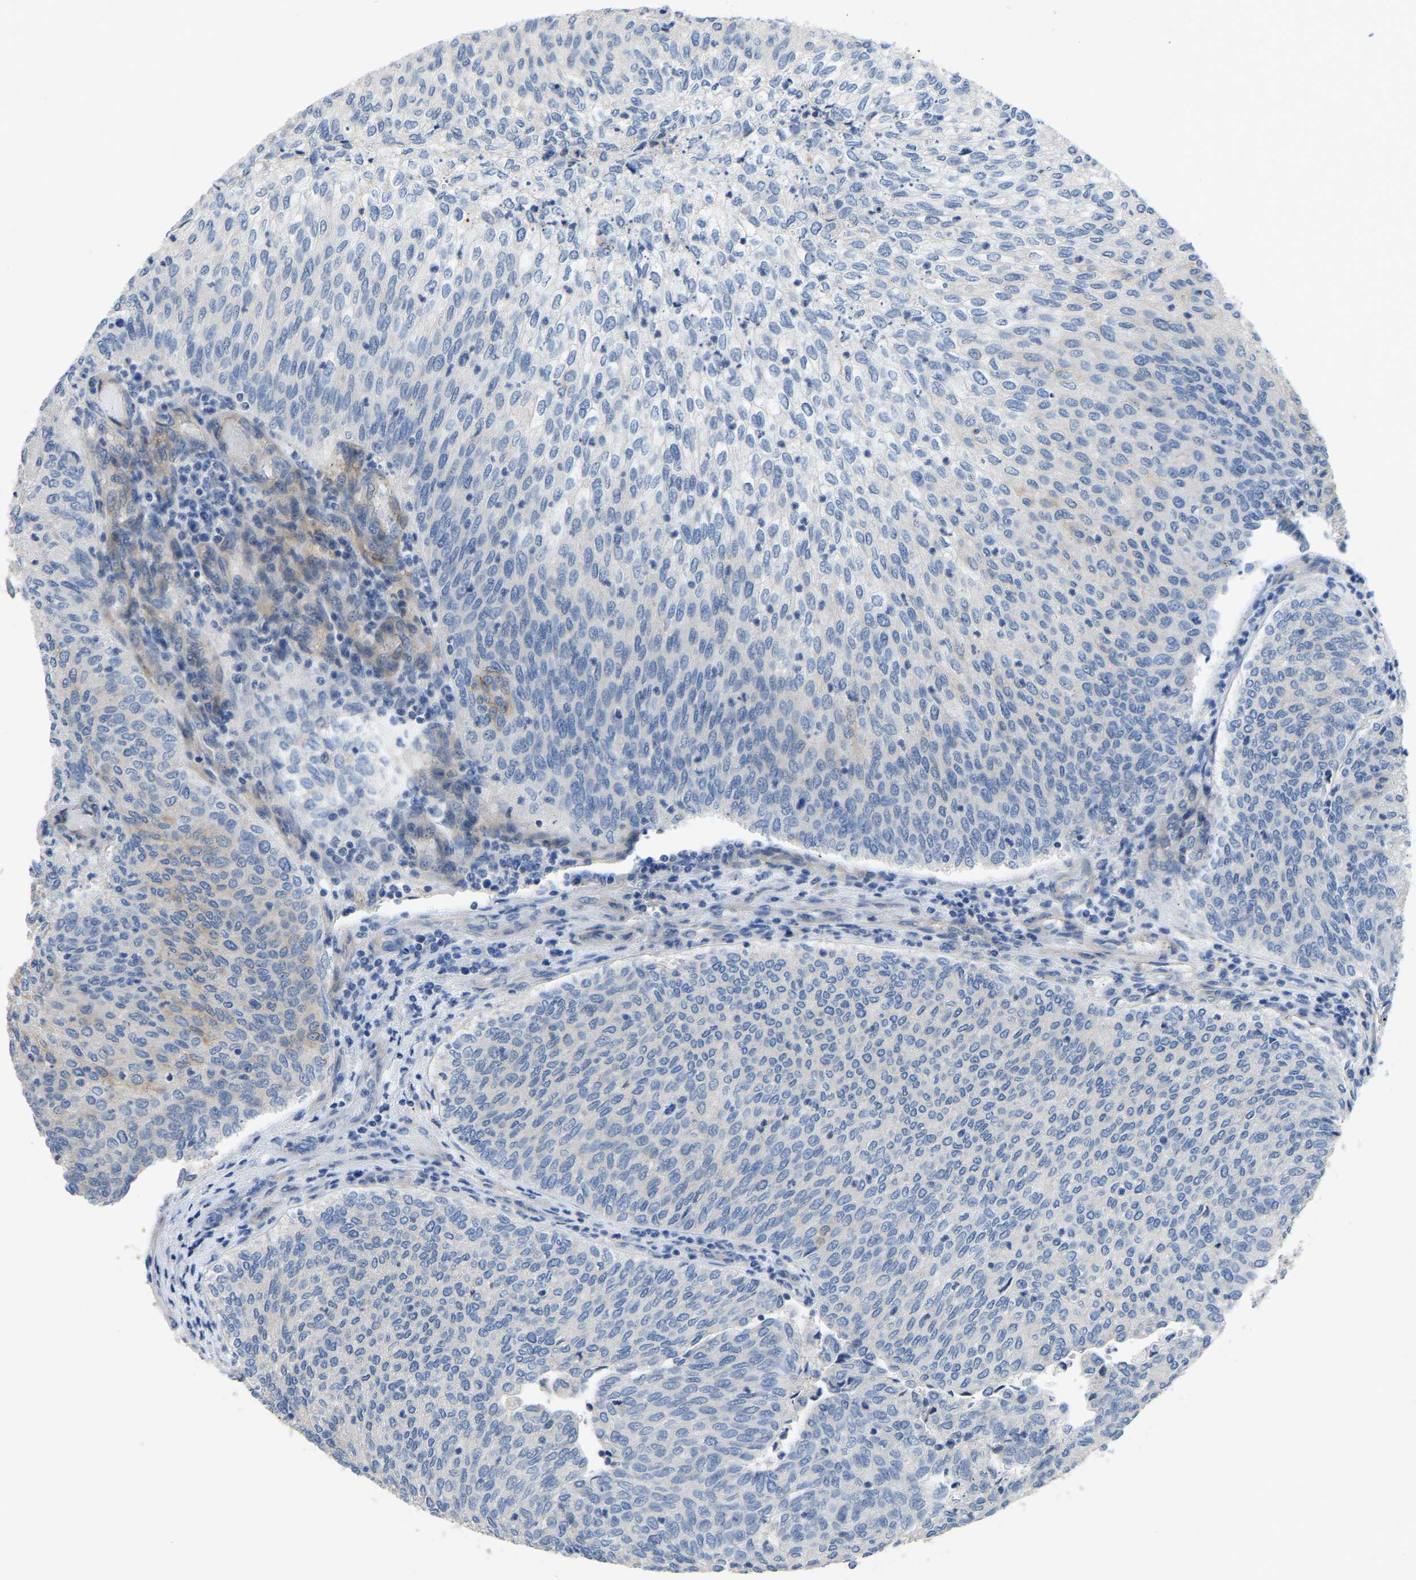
{"staining": {"intensity": "negative", "quantity": "none", "location": "none"}, "tissue": "urothelial cancer", "cell_type": "Tumor cells", "image_type": "cancer", "snomed": [{"axis": "morphology", "description": "Urothelial carcinoma, Low grade"}, {"axis": "topography", "description": "Urinary bladder"}], "caption": "Tumor cells show no significant protein staining in urothelial carcinoma (low-grade). (Brightfield microscopy of DAB immunohistochemistry at high magnification).", "gene": "HIGD2B", "patient": {"sex": "female", "age": 79}}